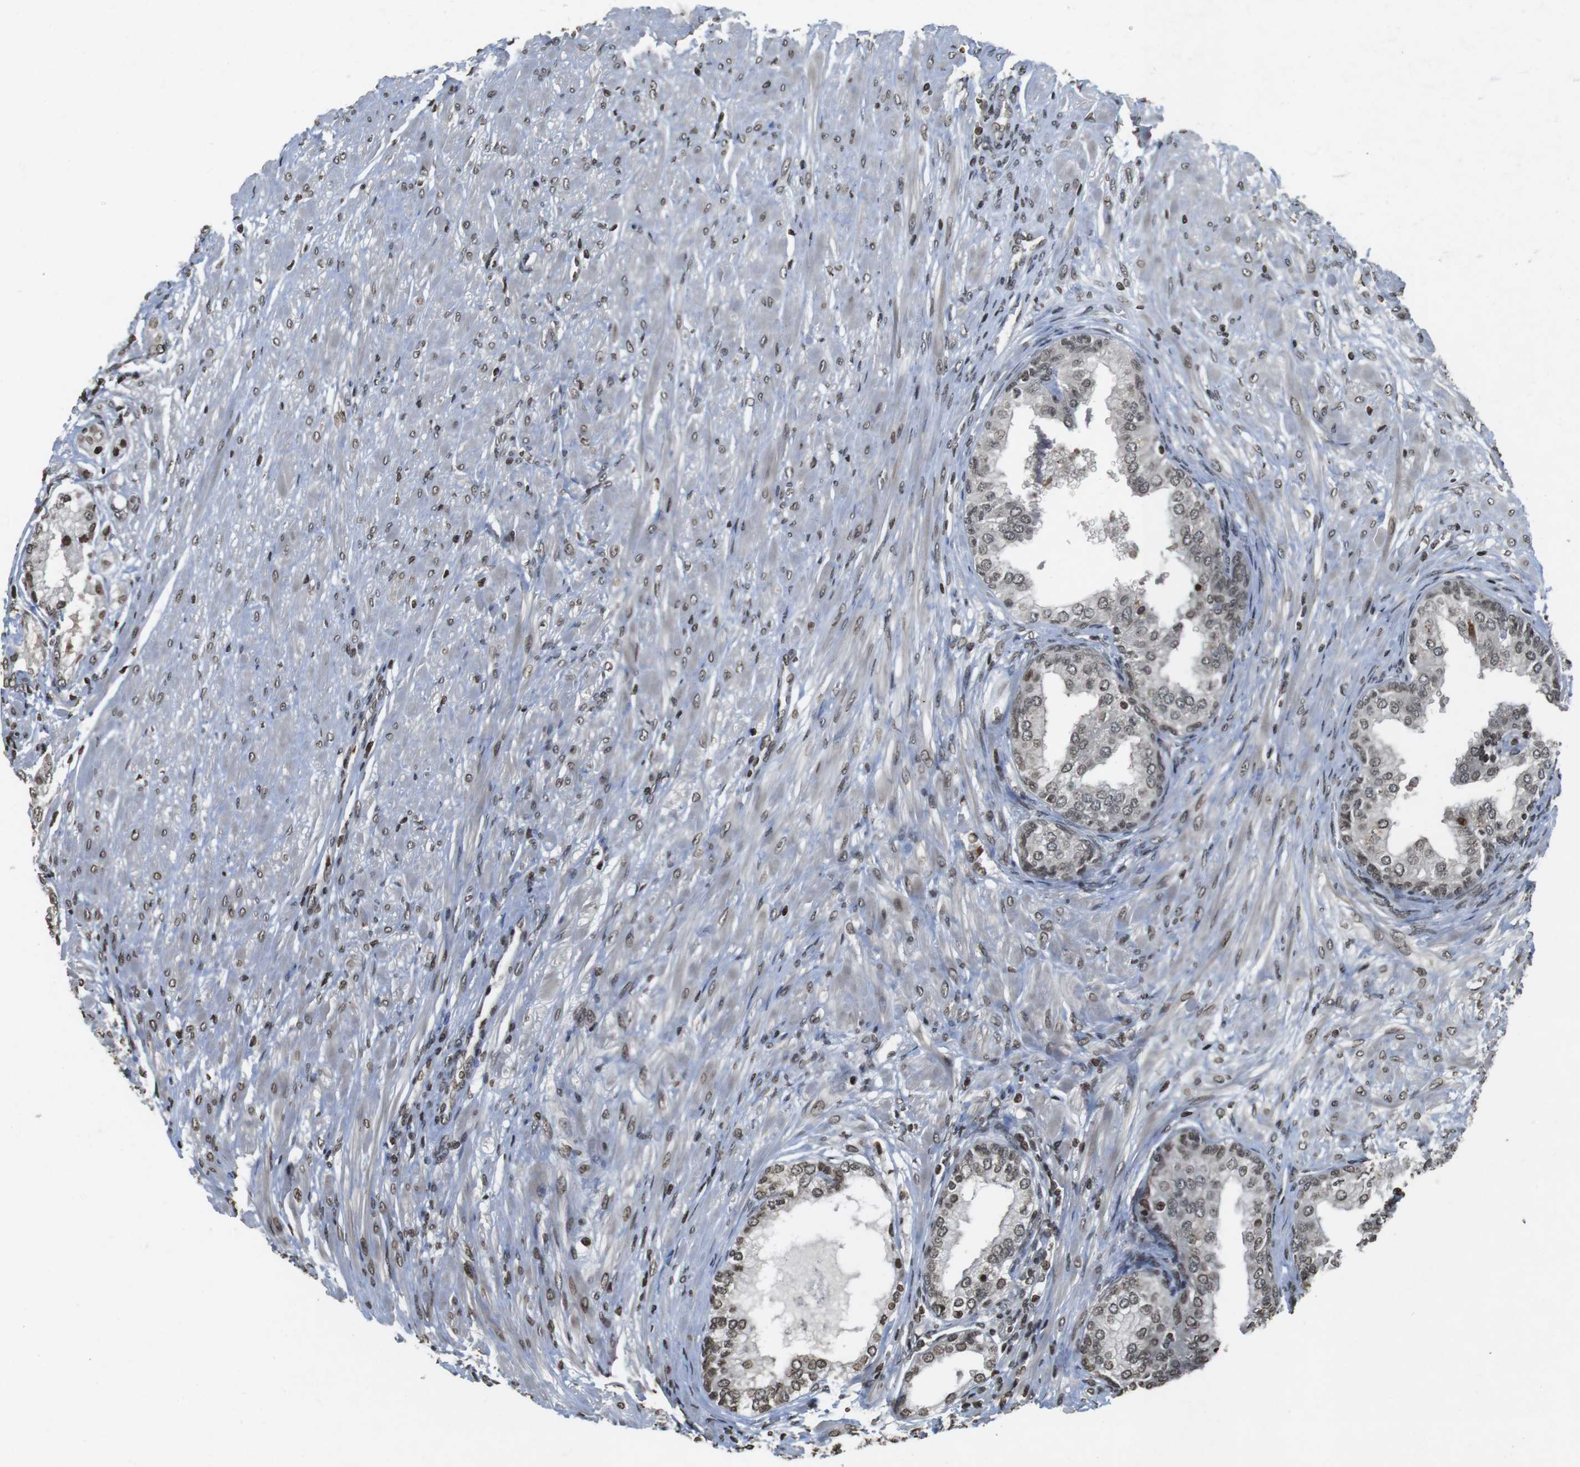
{"staining": {"intensity": "moderate", "quantity": ">75%", "location": "cytoplasmic/membranous,nuclear"}, "tissue": "prostate cancer", "cell_type": "Tumor cells", "image_type": "cancer", "snomed": [{"axis": "morphology", "description": "Adenocarcinoma, High grade"}, {"axis": "topography", "description": "Prostate"}], "caption": "Prostate adenocarcinoma (high-grade) stained for a protein demonstrates moderate cytoplasmic/membranous and nuclear positivity in tumor cells.", "gene": "FOXA3", "patient": {"sex": "male", "age": 59}}